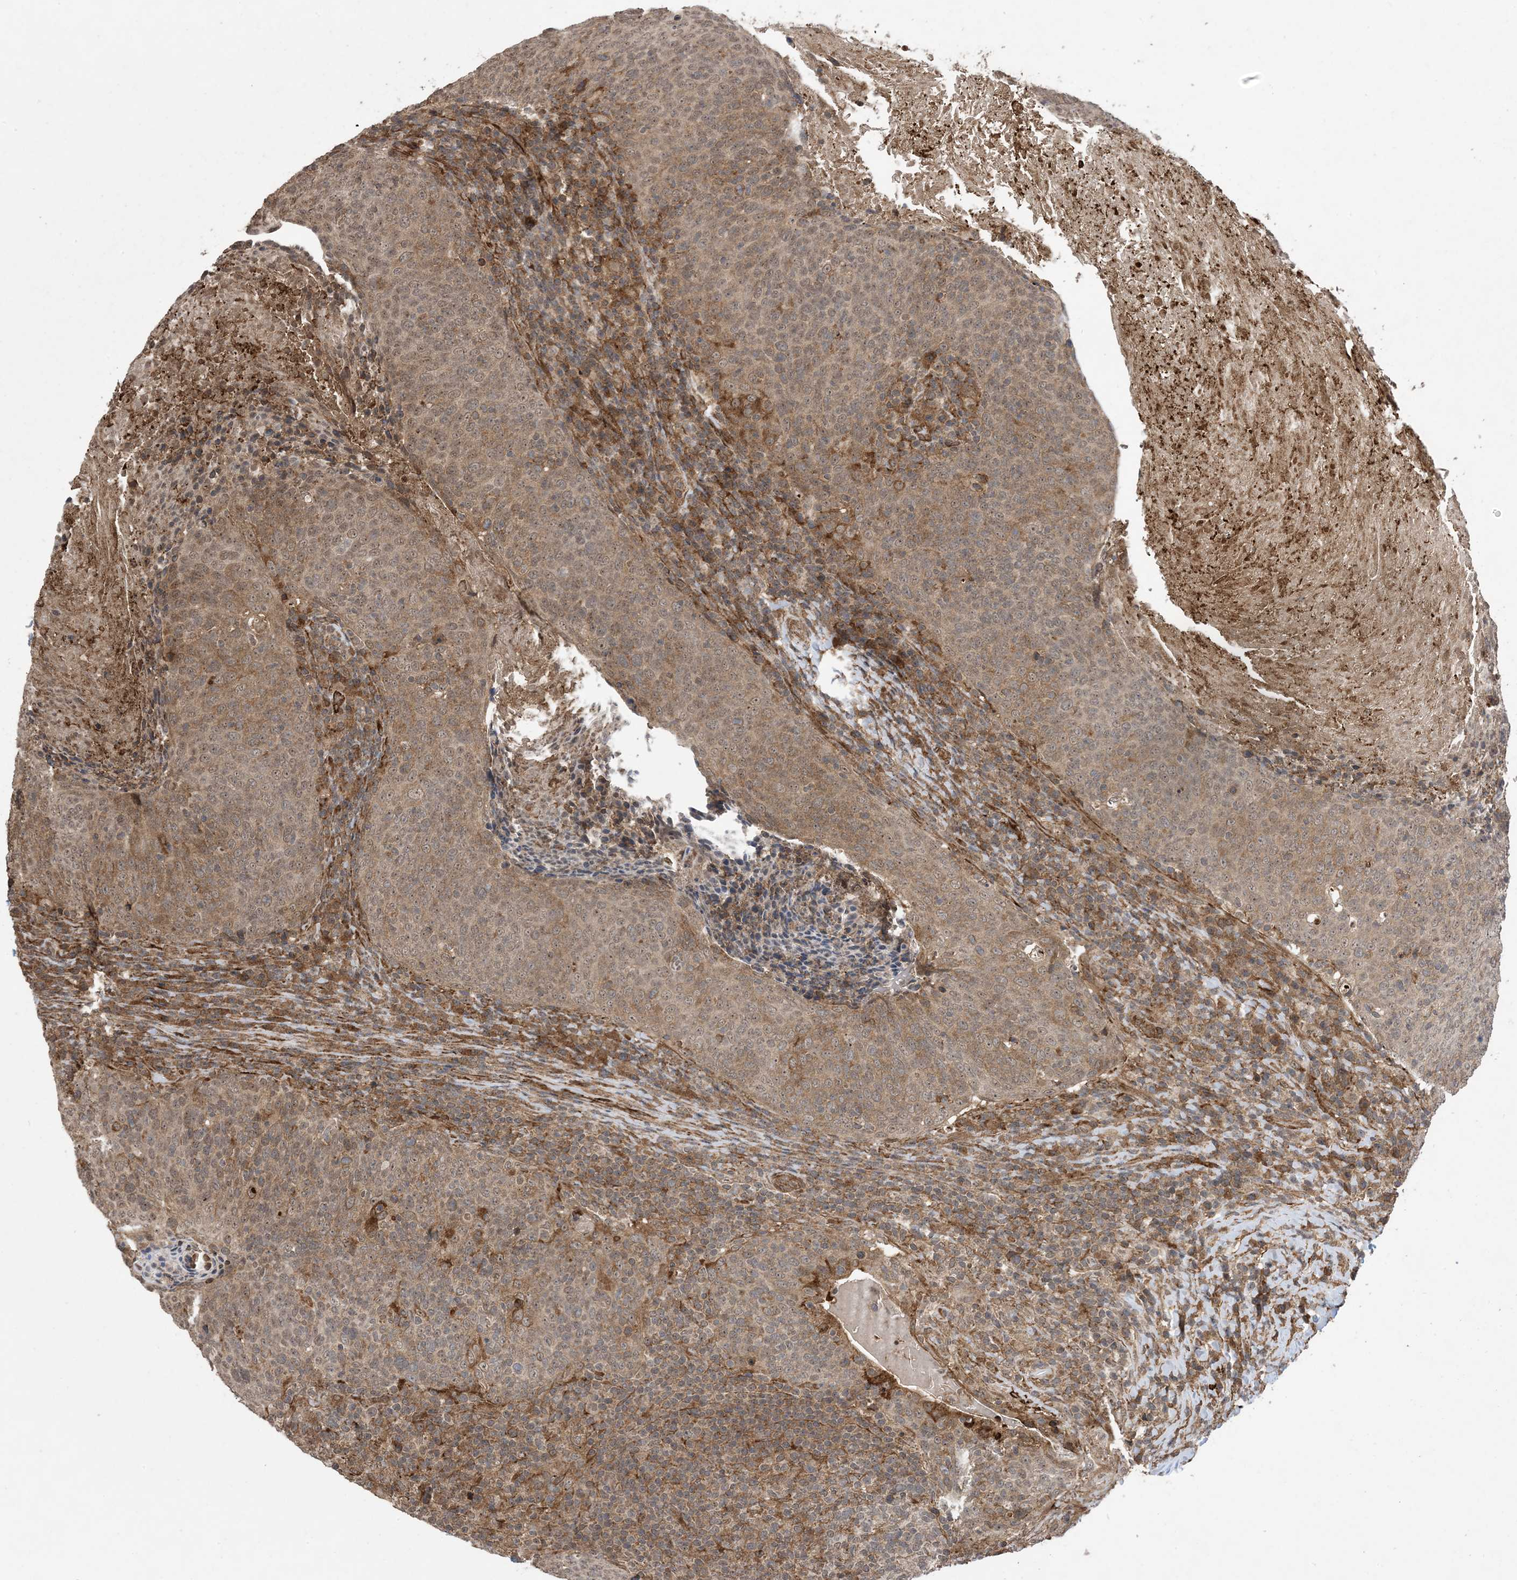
{"staining": {"intensity": "moderate", "quantity": ">75%", "location": "cytoplasmic/membranous,nuclear"}, "tissue": "head and neck cancer", "cell_type": "Tumor cells", "image_type": "cancer", "snomed": [{"axis": "morphology", "description": "Squamous cell carcinoma, NOS"}, {"axis": "morphology", "description": "Squamous cell carcinoma, metastatic, NOS"}, {"axis": "topography", "description": "Lymph node"}, {"axis": "topography", "description": "Head-Neck"}], "caption": "Metastatic squamous cell carcinoma (head and neck) was stained to show a protein in brown. There is medium levels of moderate cytoplasmic/membranous and nuclear expression in approximately >75% of tumor cells.", "gene": "ZNF511", "patient": {"sex": "male", "age": 62}}